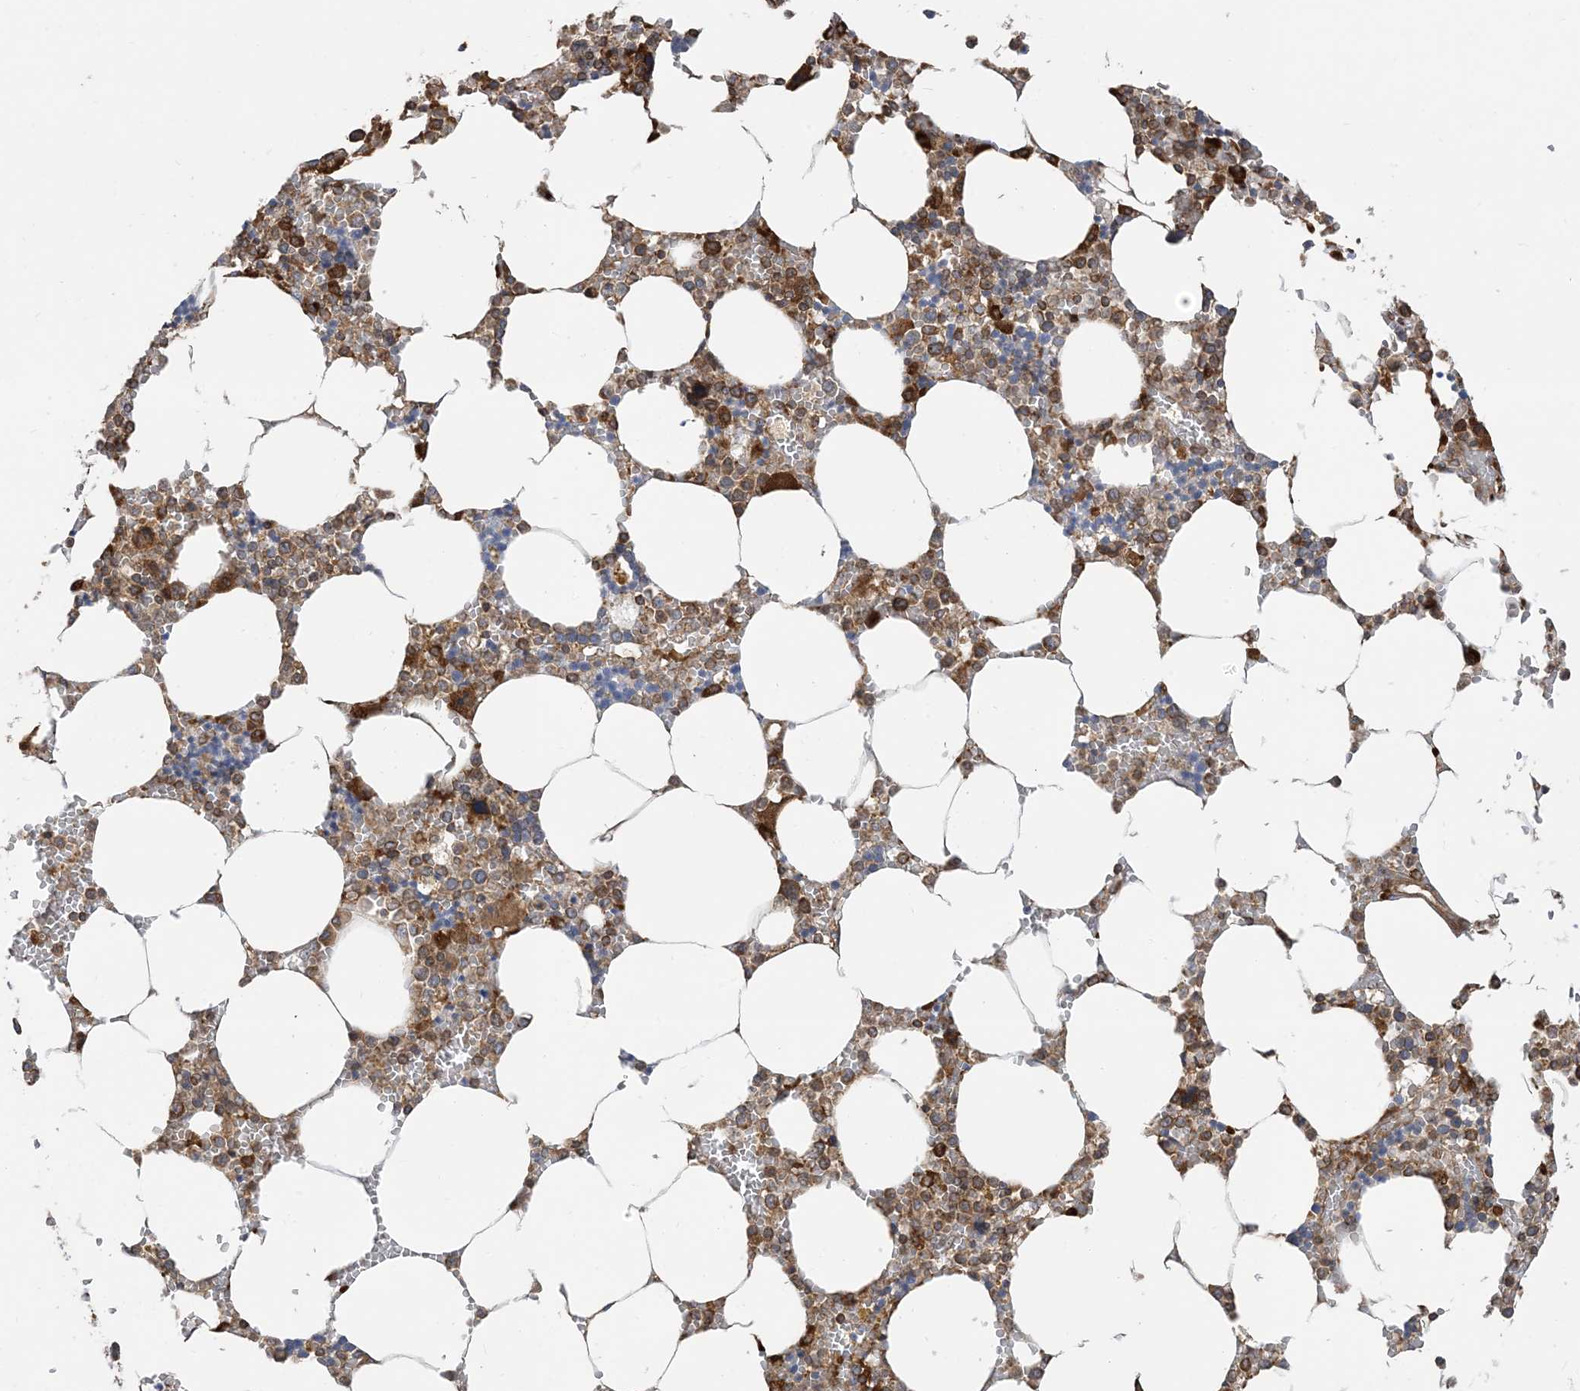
{"staining": {"intensity": "strong", "quantity": "25%-75%", "location": "cytoplasmic/membranous"}, "tissue": "bone marrow", "cell_type": "Hematopoietic cells", "image_type": "normal", "snomed": [{"axis": "morphology", "description": "Normal tissue, NOS"}, {"axis": "topography", "description": "Bone marrow"}], "caption": "Immunohistochemistry micrograph of normal bone marrow: bone marrow stained using immunohistochemistry demonstrates high levels of strong protein expression localized specifically in the cytoplasmic/membranous of hematopoietic cells, appearing as a cytoplasmic/membranous brown color.", "gene": "SRP72", "patient": {"sex": "male", "age": 70}}